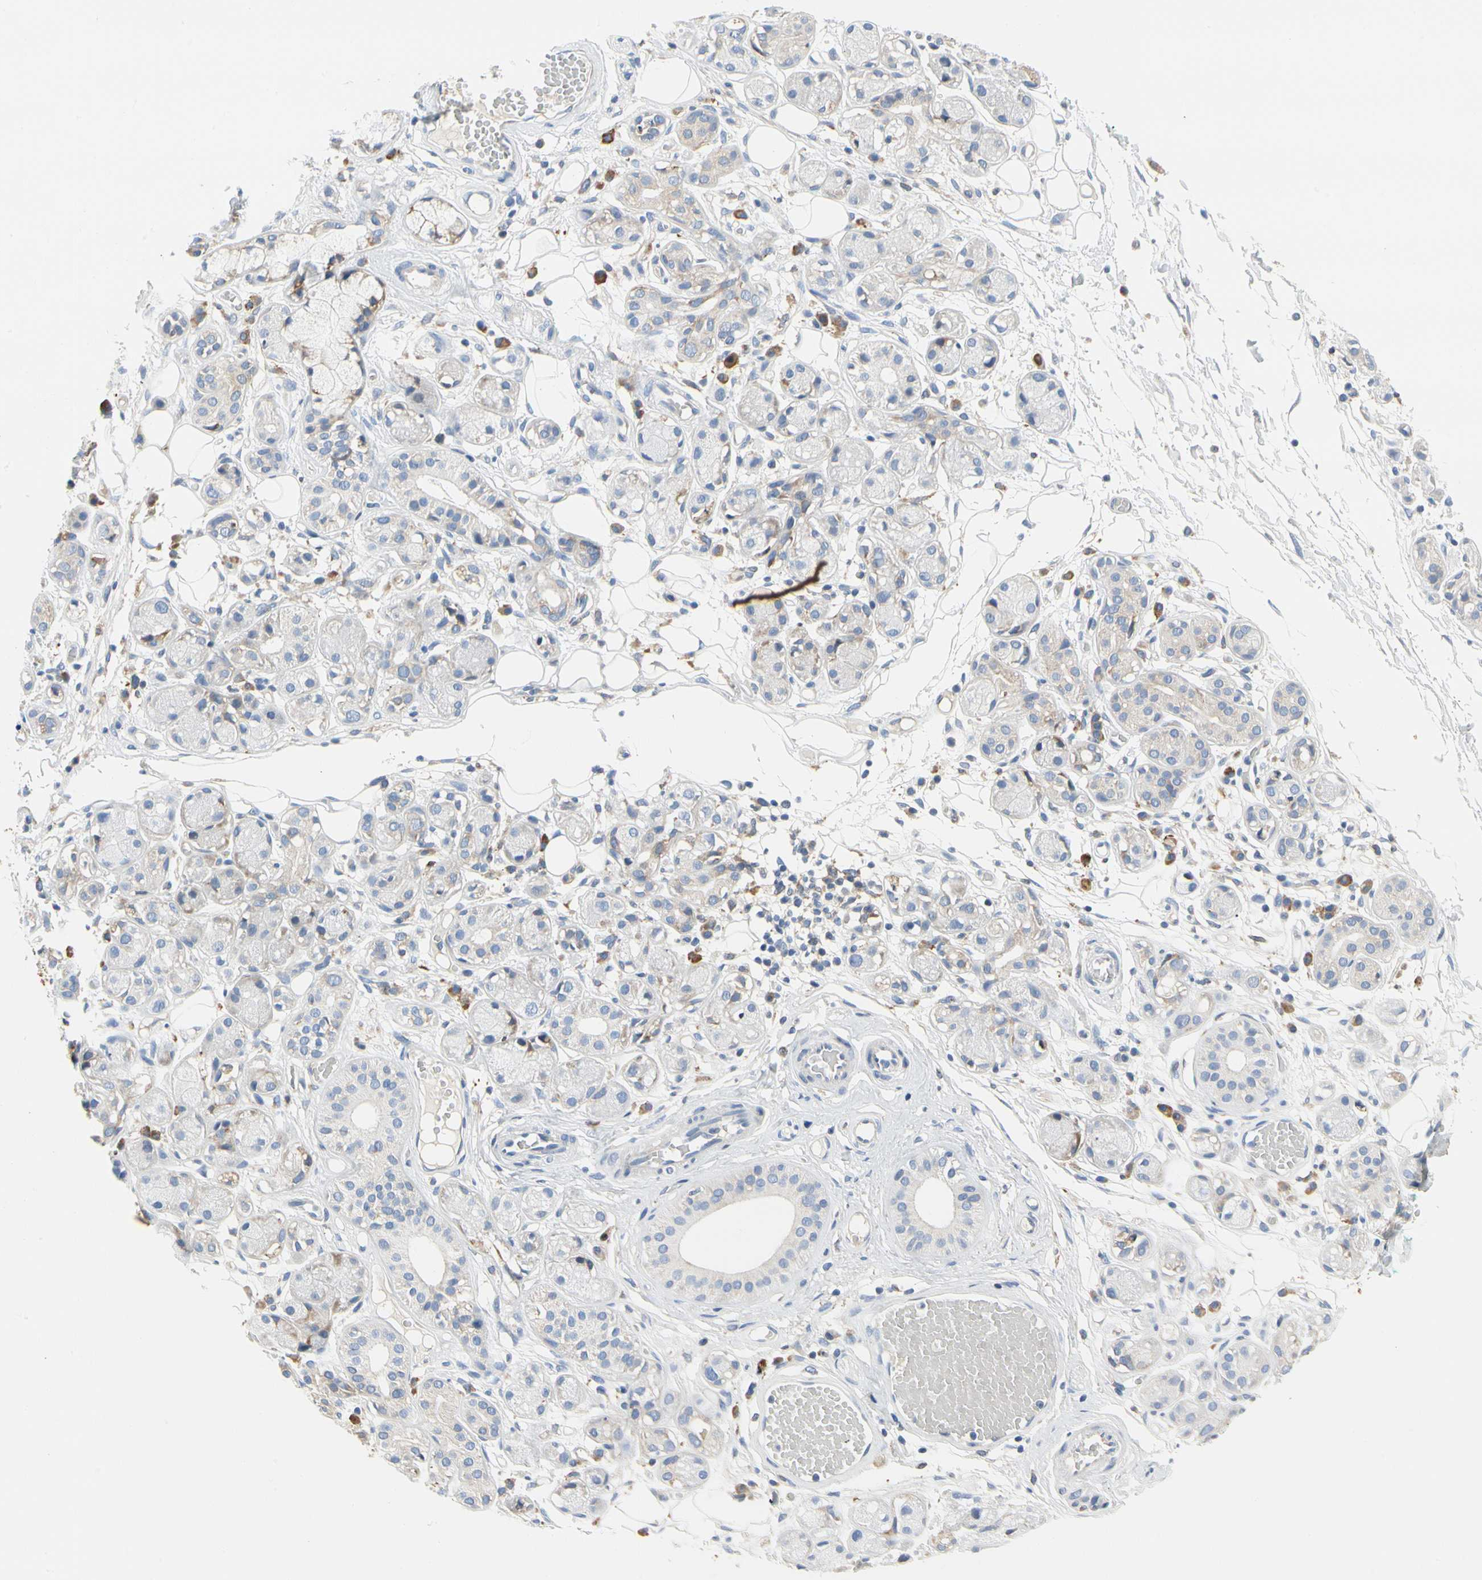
{"staining": {"intensity": "negative", "quantity": "none", "location": "none"}, "tissue": "adipose tissue", "cell_type": "Adipocytes", "image_type": "normal", "snomed": [{"axis": "morphology", "description": "Normal tissue, NOS"}, {"axis": "morphology", "description": "Inflammation, NOS"}, {"axis": "topography", "description": "Vascular tissue"}, {"axis": "topography", "description": "Salivary gland"}], "caption": "A histopathology image of adipose tissue stained for a protein reveals no brown staining in adipocytes.", "gene": "STXBP1", "patient": {"sex": "female", "age": 75}}